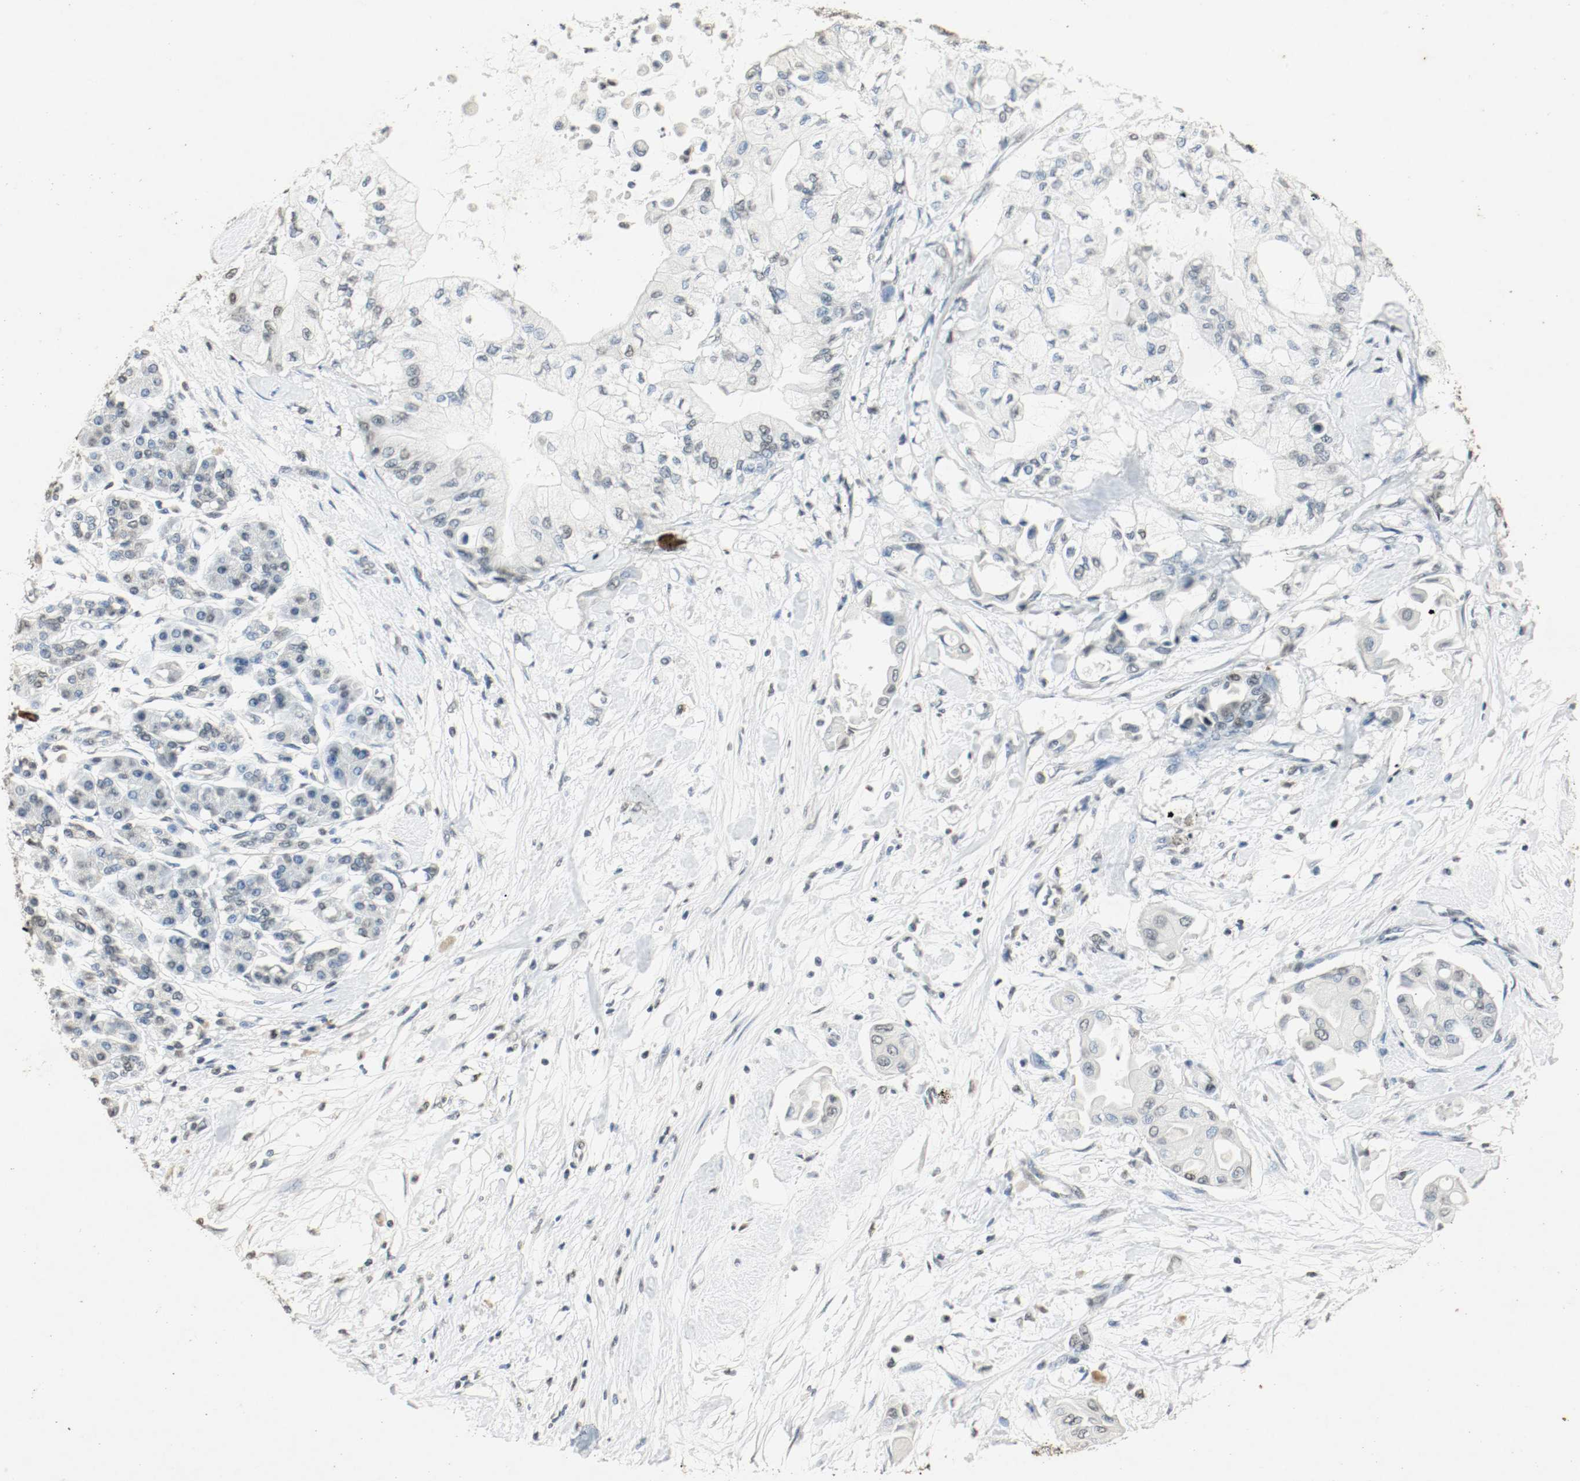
{"staining": {"intensity": "weak", "quantity": "25%-75%", "location": "nuclear"}, "tissue": "pancreatic cancer", "cell_type": "Tumor cells", "image_type": "cancer", "snomed": [{"axis": "morphology", "description": "Adenocarcinoma, NOS"}, {"axis": "morphology", "description": "Adenocarcinoma, metastatic, NOS"}, {"axis": "topography", "description": "Lymph node"}, {"axis": "topography", "description": "Pancreas"}, {"axis": "topography", "description": "Duodenum"}], "caption": "High-power microscopy captured an IHC image of pancreatic cancer (metastatic adenocarcinoma), revealing weak nuclear positivity in about 25%-75% of tumor cells. The protein is stained brown, and the nuclei are stained in blue (DAB (3,3'-diaminobenzidine) IHC with brightfield microscopy, high magnification).", "gene": "DNMT1", "patient": {"sex": "female", "age": 64}}